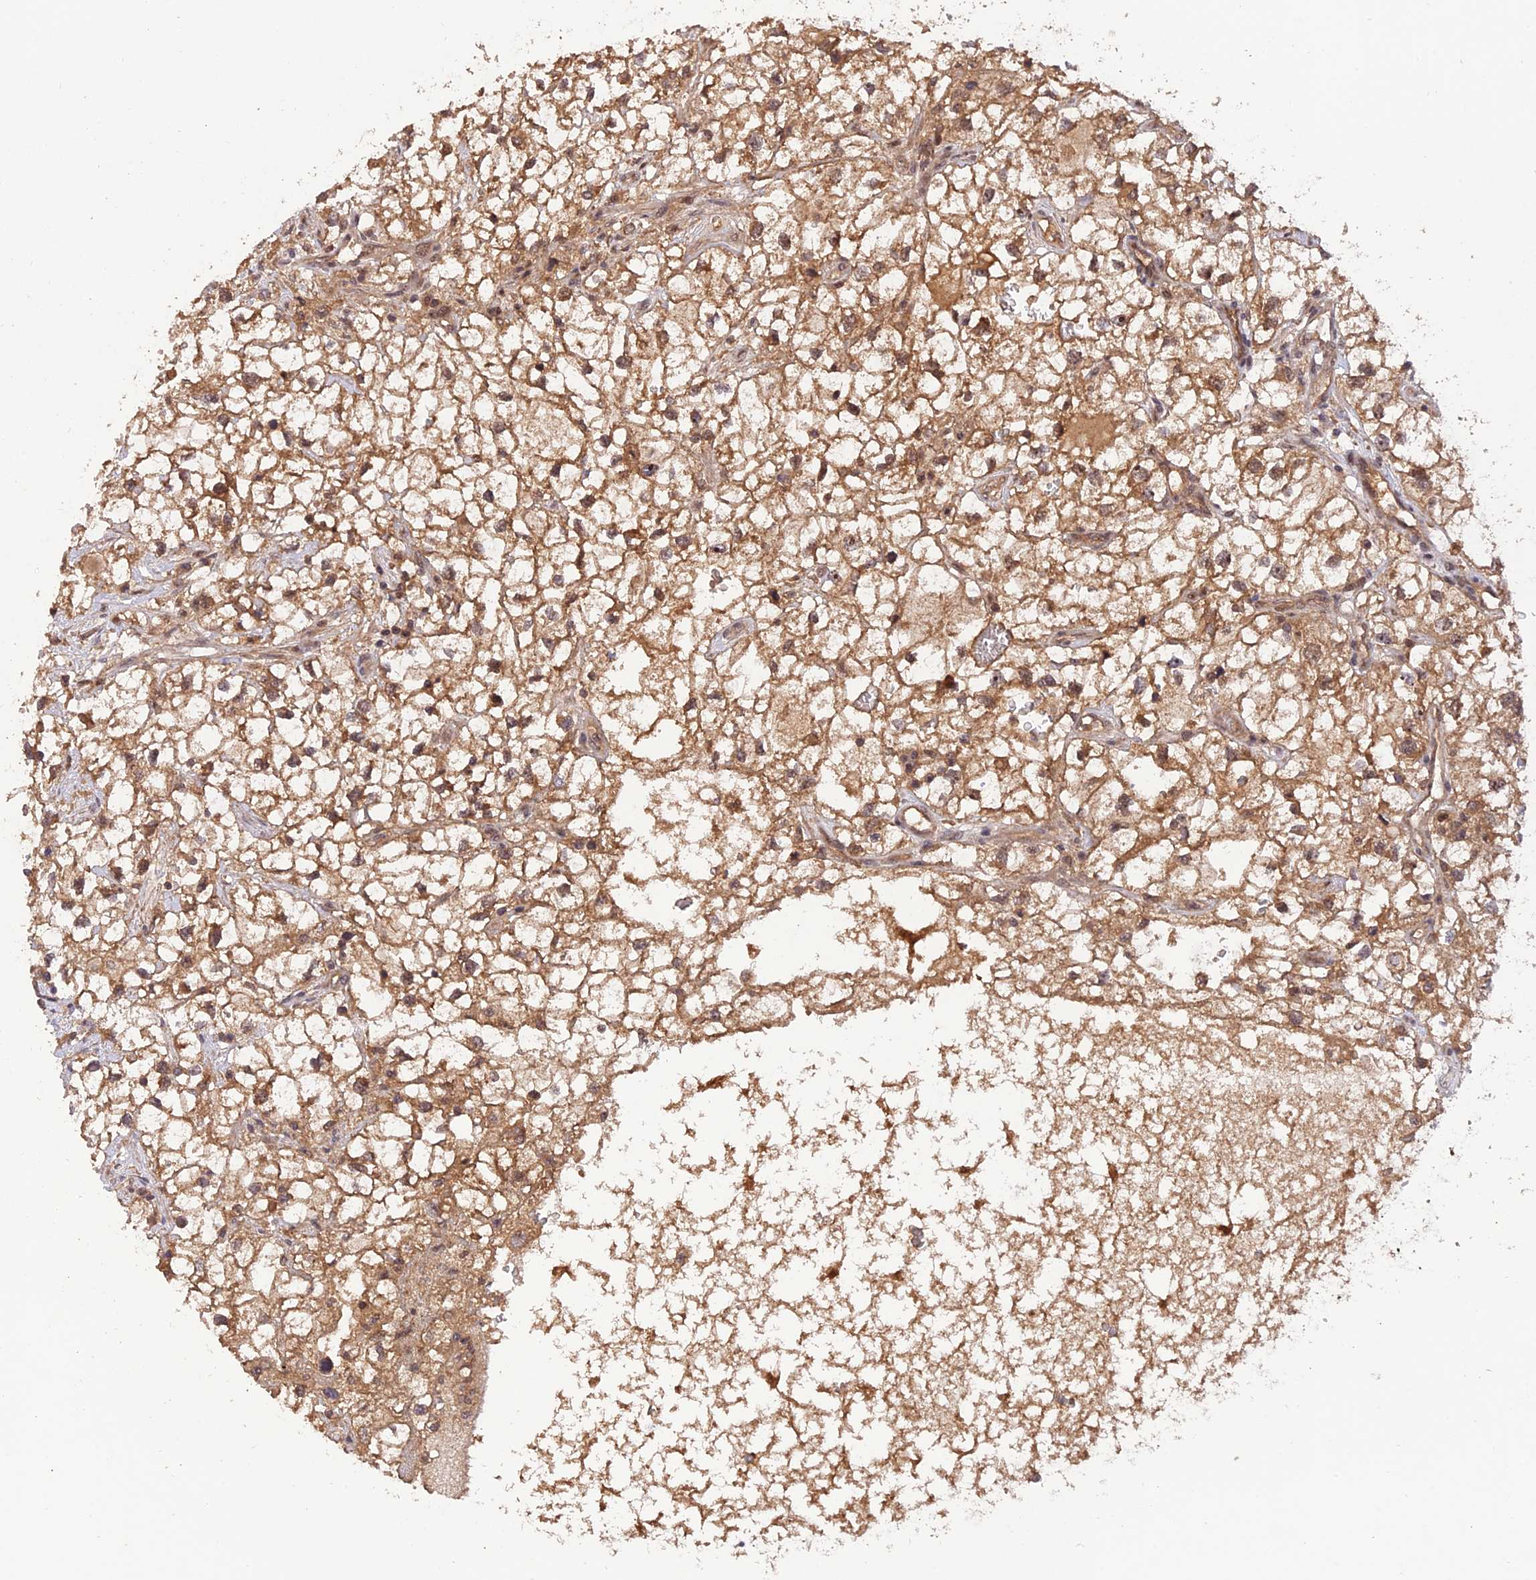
{"staining": {"intensity": "moderate", "quantity": ">75%", "location": "cytoplasmic/membranous,nuclear"}, "tissue": "renal cancer", "cell_type": "Tumor cells", "image_type": "cancer", "snomed": [{"axis": "morphology", "description": "Adenocarcinoma, NOS"}, {"axis": "topography", "description": "Kidney"}], "caption": "Renal adenocarcinoma stained with a brown dye displays moderate cytoplasmic/membranous and nuclear positive expression in approximately >75% of tumor cells.", "gene": "REV1", "patient": {"sex": "male", "age": 59}}